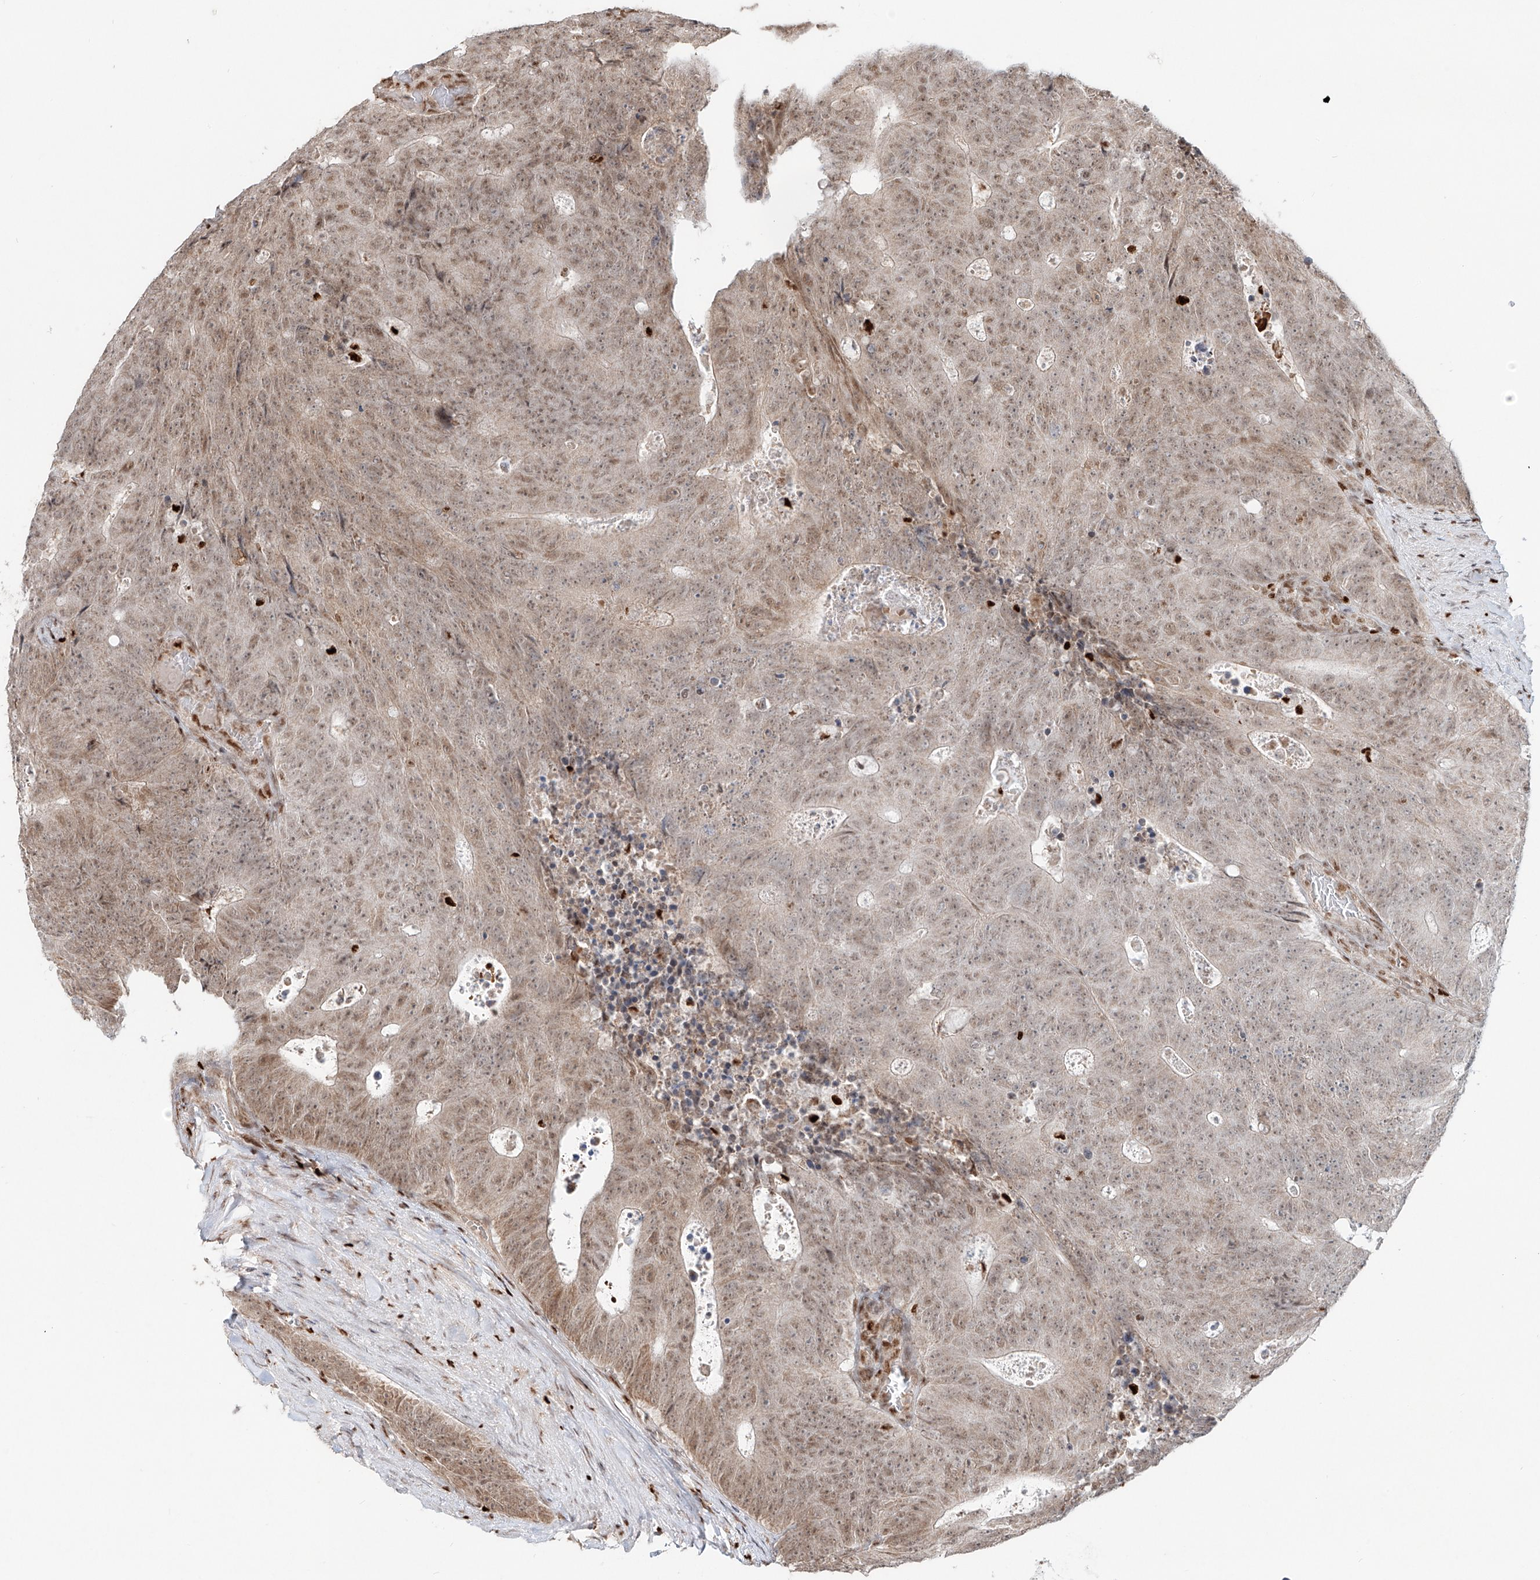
{"staining": {"intensity": "moderate", "quantity": ">75%", "location": "nuclear"}, "tissue": "colorectal cancer", "cell_type": "Tumor cells", "image_type": "cancer", "snomed": [{"axis": "morphology", "description": "Adenocarcinoma, NOS"}, {"axis": "topography", "description": "Colon"}], "caption": "Protein expression analysis of adenocarcinoma (colorectal) exhibits moderate nuclear staining in about >75% of tumor cells.", "gene": "DZIP1L", "patient": {"sex": "male", "age": 87}}